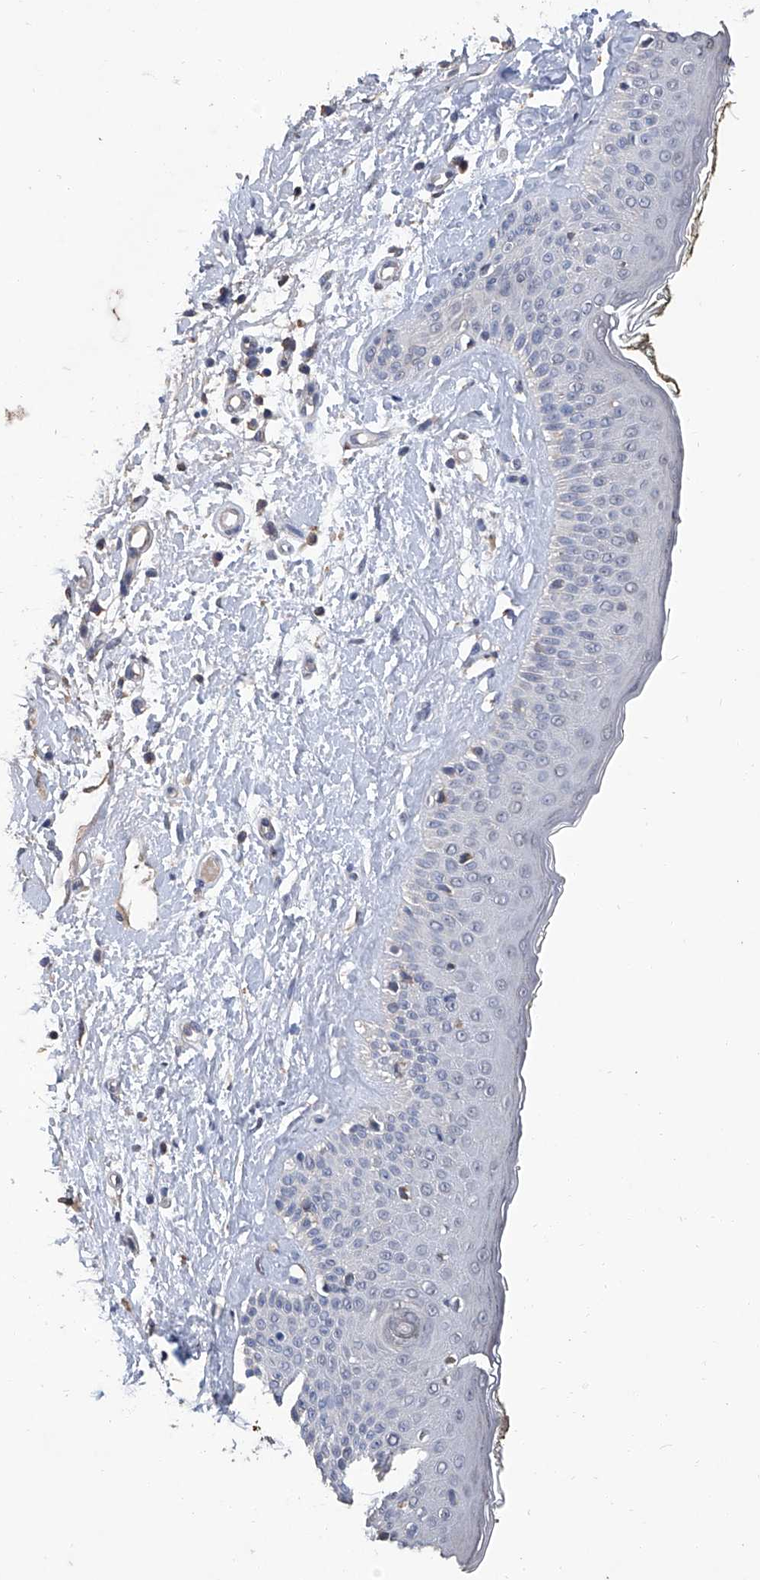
{"staining": {"intensity": "negative", "quantity": "none", "location": "none"}, "tissue": "skin cancer", "cell_type": "Tumor cells", "image_type": "cancer", "snomed": [{"axis": "morphology", "description": "Basal cell carcinoma"}, {"axis": "topography", "description": "Skin"}], "caption": "The image demonstrates no staining of tumor cells in skin cancer (basal cell carcinoma).", "gene": "GPT", "patient": {"sex": "female", "age": 84}}